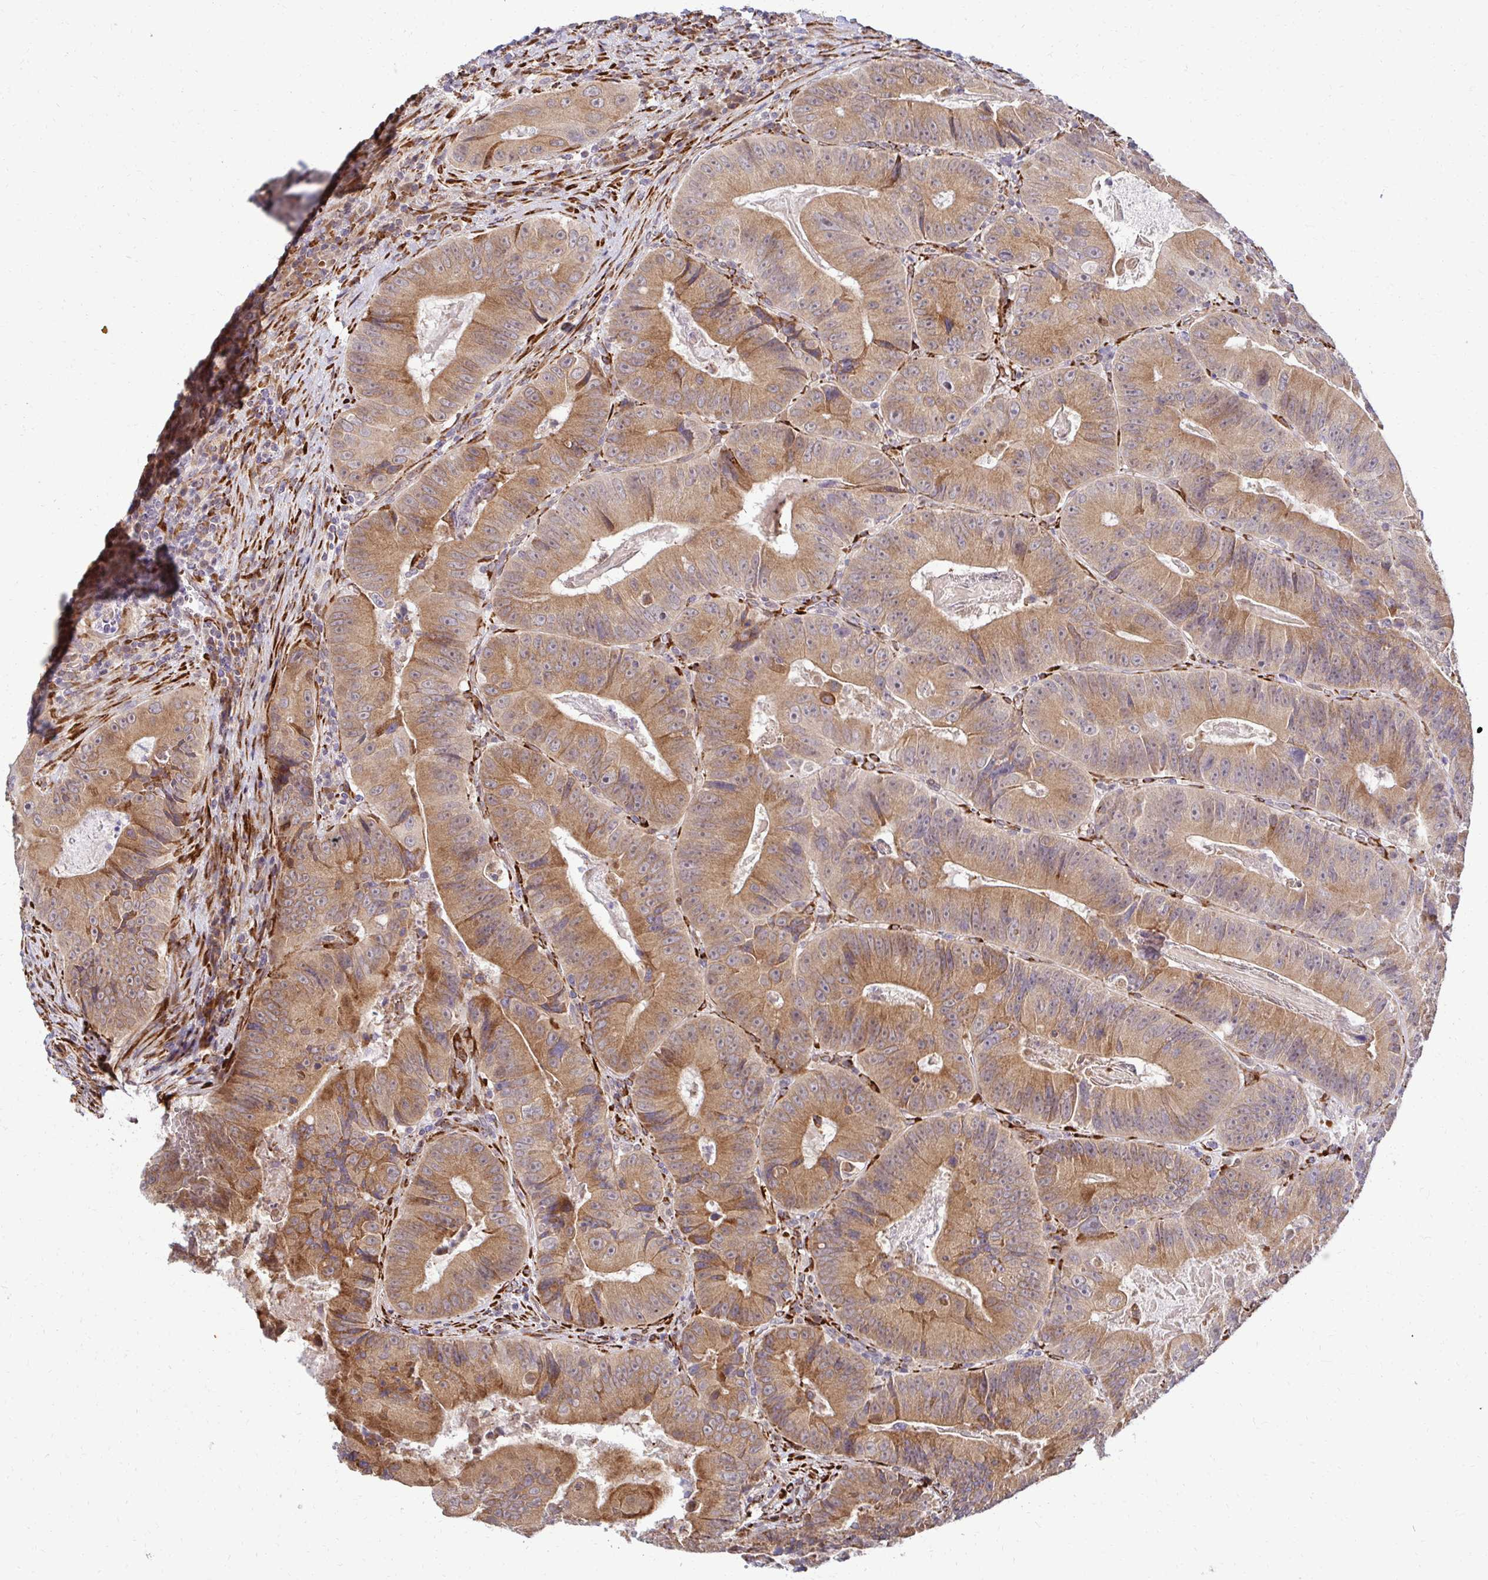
{"staining": {"intensity": "moderate", "quantity": ">75%", "location": "cytoplasmic/membranous"}, "tissue": "colorectal cancer", "cell_type": "Tumor cells", "image_type": "cancer", "snomed": [{"axis": "morphology", "description": "Adenocarcinoma, NOS"}, {"axis": "topography", "description": "Colon"}], "caption": "IHC micrograph of human colorectal cancer stained for a protein (brown), which demonstrates medium levels of moderate cytoplasmic/membranous expression in about >75% of tumor cells.", "gene": "HPS1", "patient": {"sex": "female", "age": 86}}